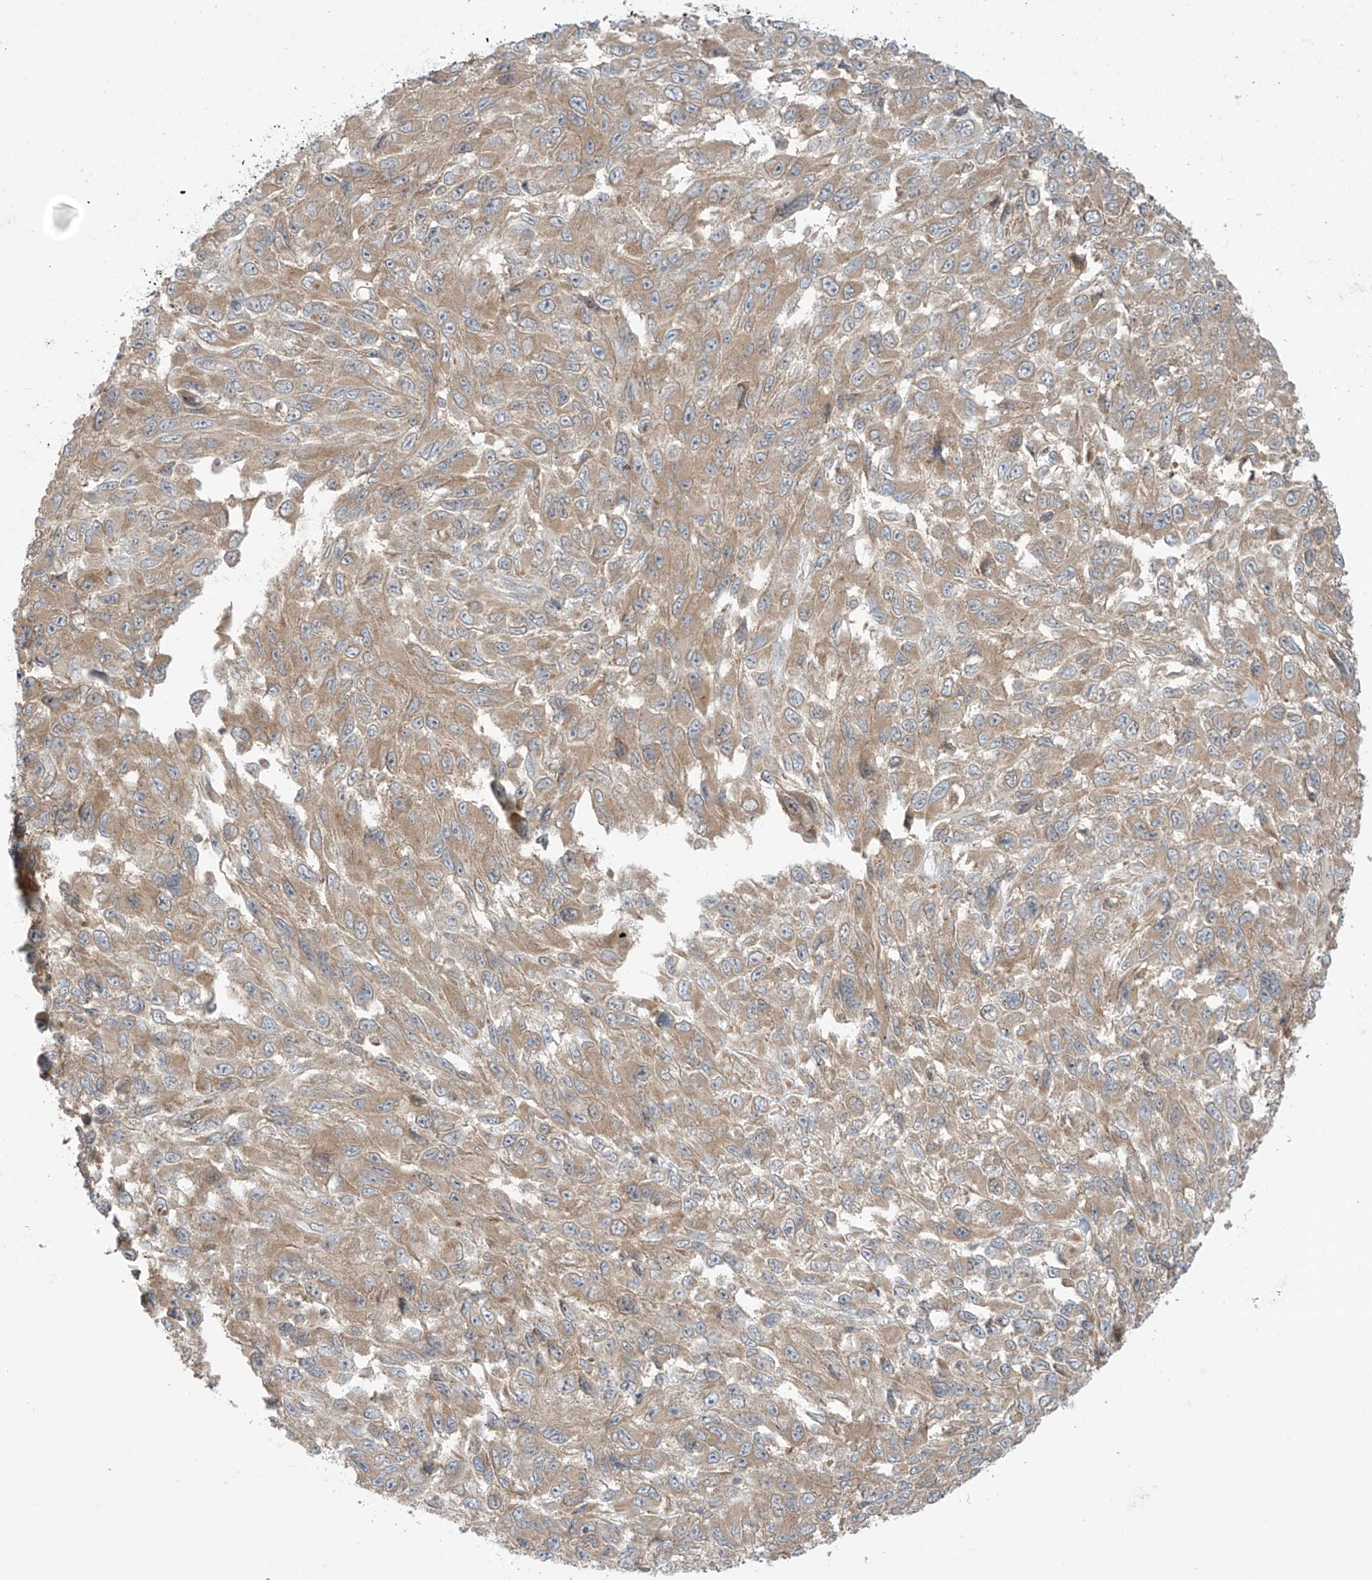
{"staining": {"intensity": "moderate", "quantity": ">75%", "location": "cytoplasmic/membranous"}, "tissue": "melanoma", "cell_type": "Tumor cells", "image_type": "cancer", "snomed": [{"axis": "morphology", "description": "Malignant melanoma, NOS"}, {"axis": "topography", "description": "Skin"}], "caption": "This is a photomicrograph of immunohistochemistry staining of melanoma, which shows moderate staining in the cytoplasmic/membranous of tumor cells.", "gene": "PPAT", "patient": {"sex": "female", "age": 96}}